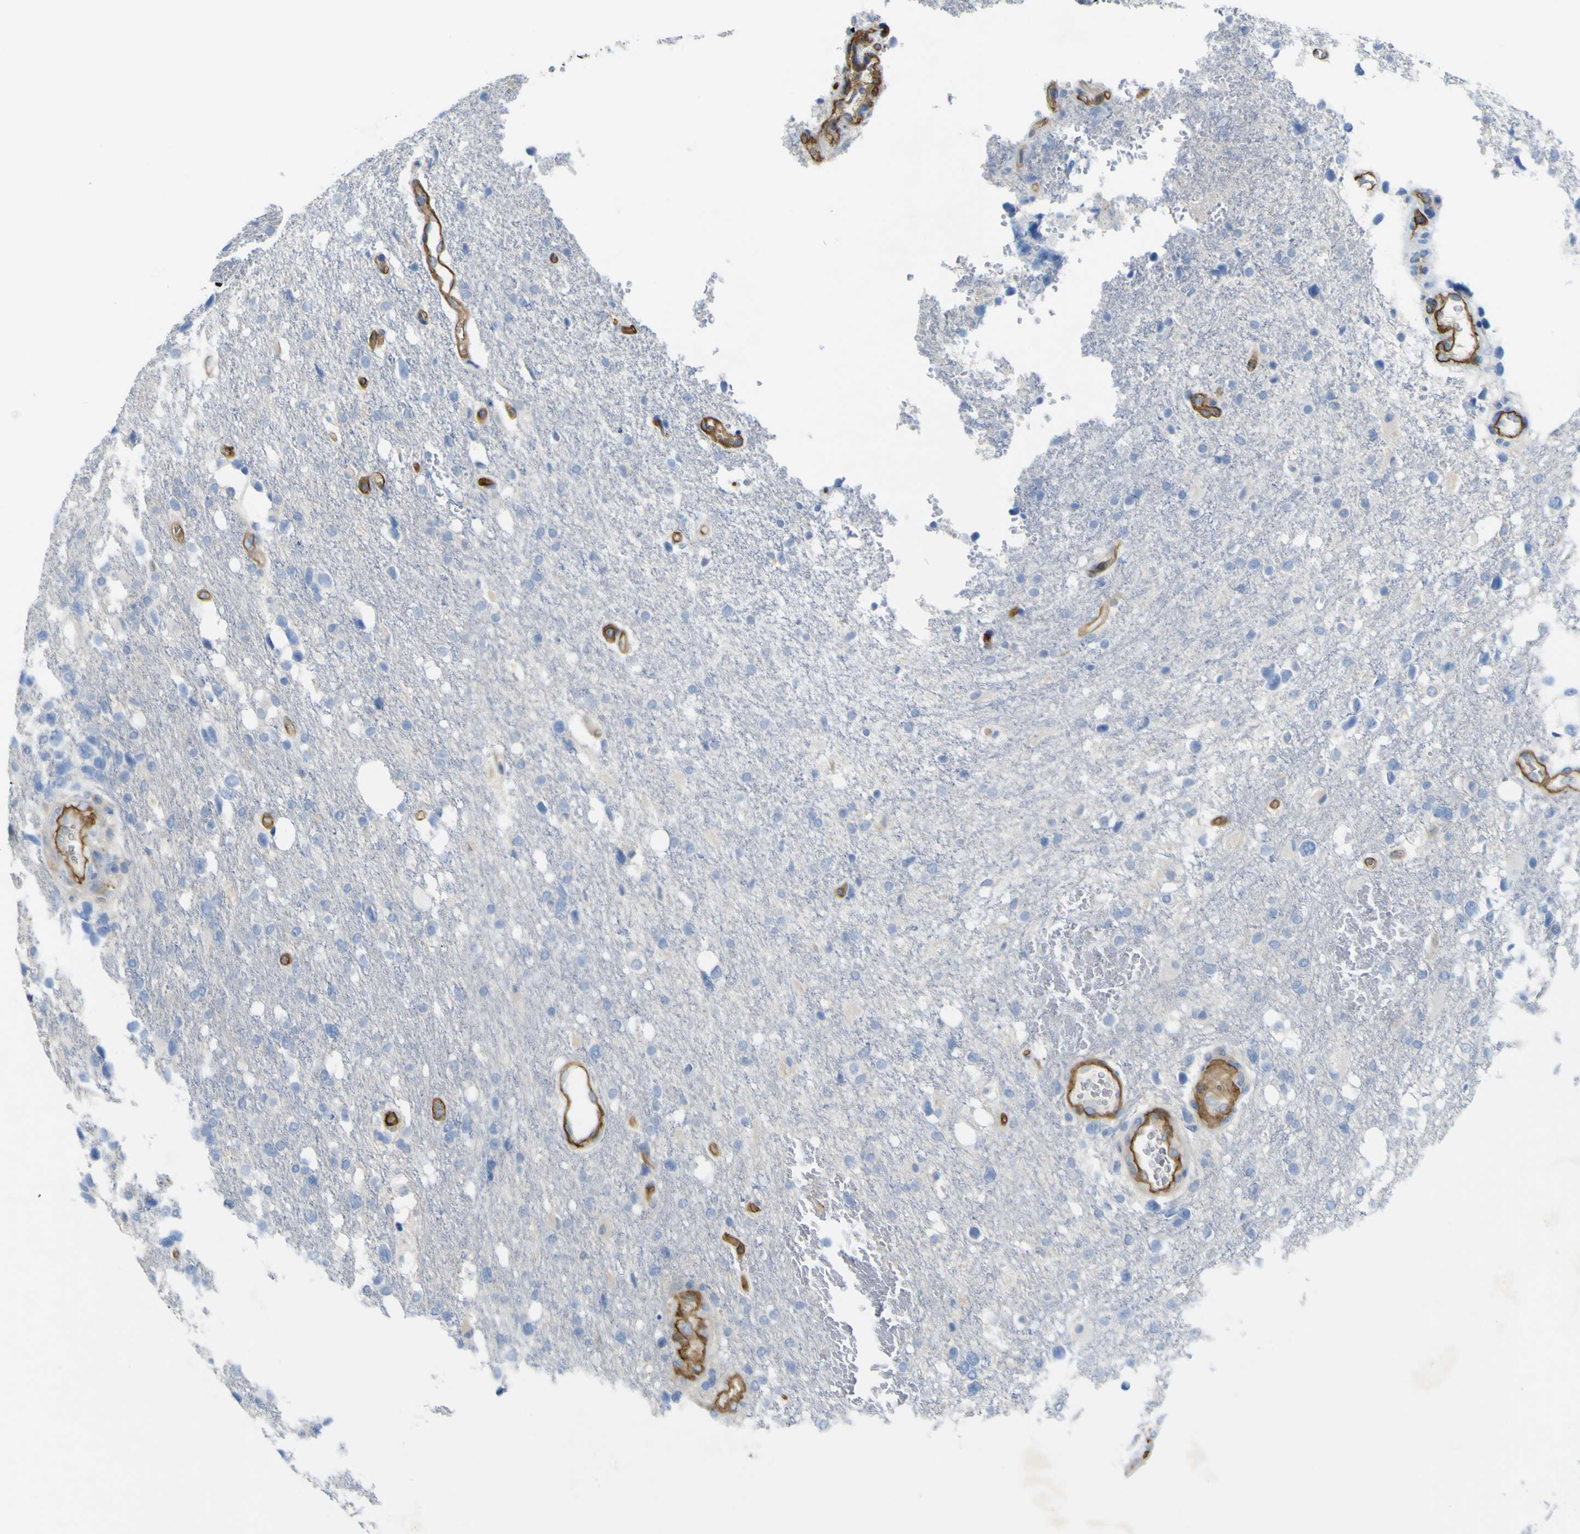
{"staining": {"intensity": "negative", "quantity": "none", "location": "none"}, "tissue": "glioma", "cell_type": "Tumor cells", "image_type": "cancer", "snomed": [{"axis": "morphology", "description": "Glioma, malignant, High grade"}, {"axis": "topography", "description": "Brain"}], "caption": "Immunohistochemical staining of human malignant glioma (high-grade) demonstrates no significant staining in tumor cells. (DAB immunohistochemistry with hematoxylin counter stain).", "gene": "CD93", "patient": {"sex": "female", "age": 58}}